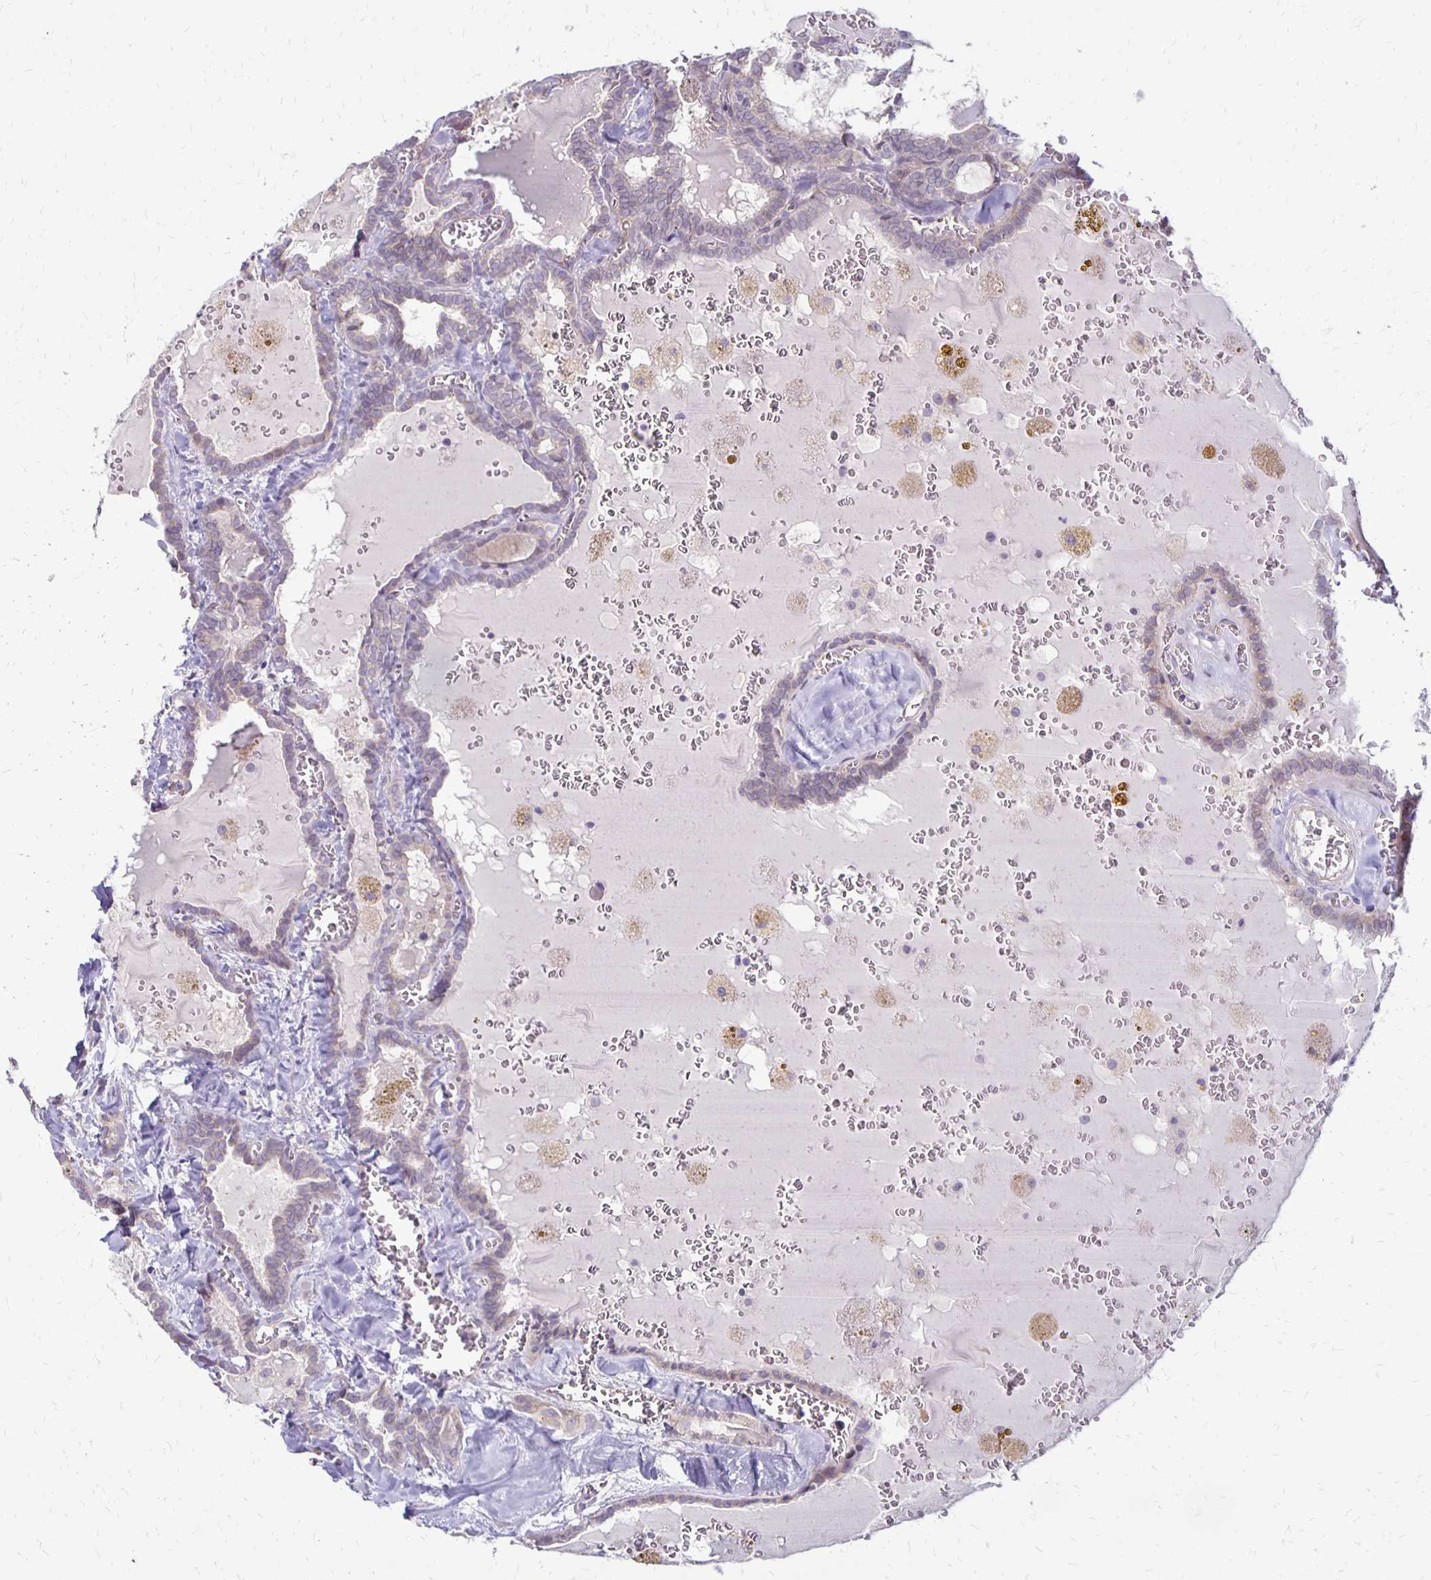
{"staining": {"intensity": "negative", "quantity": "none", "location": "none"}, "tissue": "thyroid cancer", "cell_type": "Tumor cells", "image_type": "cancer", "snomed": [{"axis": "morphology", "description": "Papillary adenocarcinoma, NOS"}, {"axis": "topography", "description": "Thyroid gland"}], "caption": "Papillary adenocarcinoma (thyroid) was stained to show a protein in brown. There is no significant expression in tumor cells.", "gene": "KATNBL1", "patient": {"sex": "female", "age": 39}}